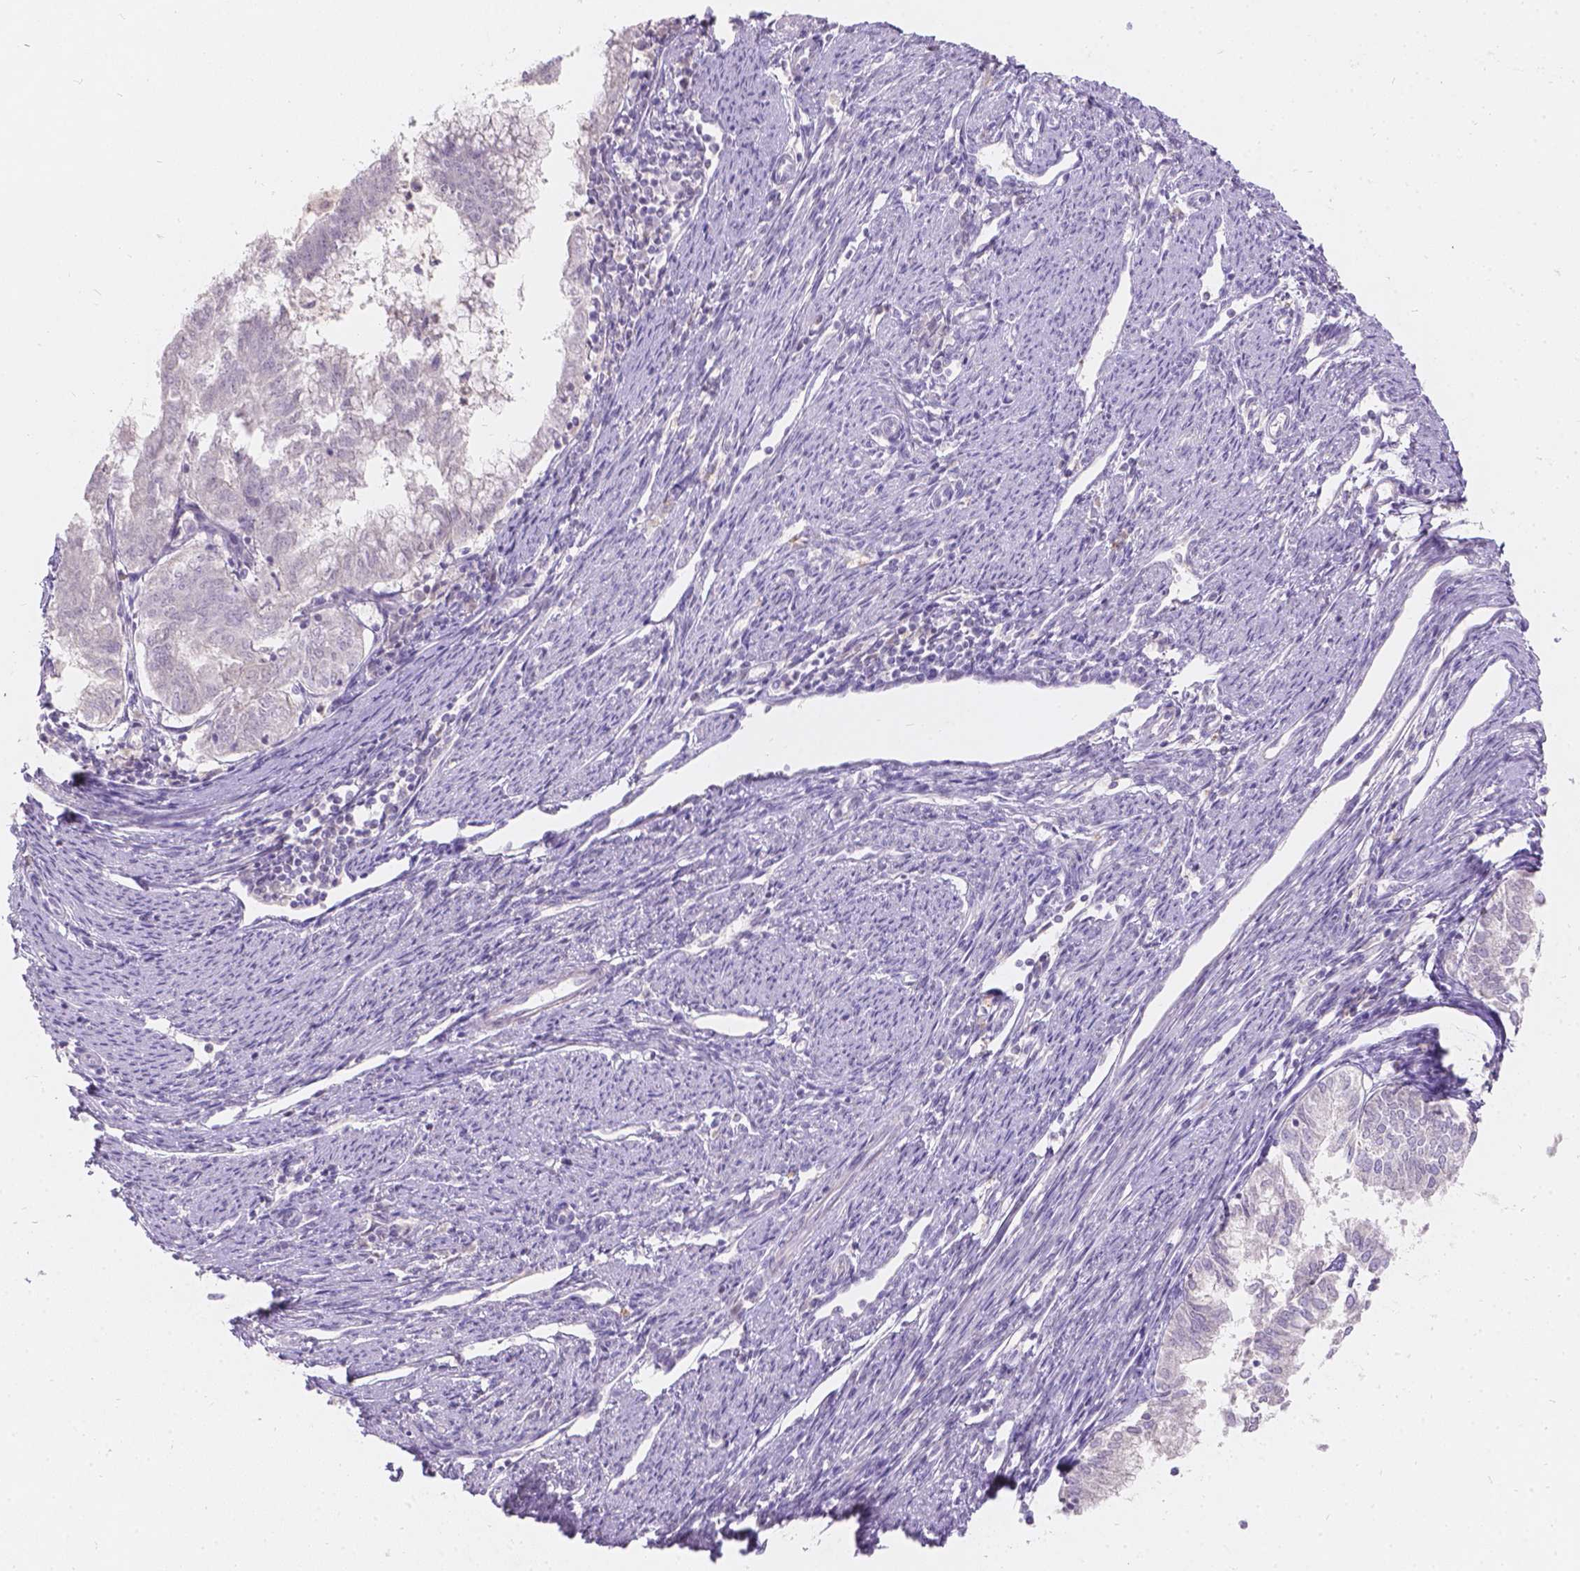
{"staining": {"intensity": "negative", "quantity": "none", "location": "none"}, "tissue": "endometrial cancer", "cell_type": "Tumor cells", "image_type": "cancer", "snomed": [{"axis": "morphology", "description": "Adenocarcinoma, NOS"}, {"axis": "topography", "description": "Endometrium"}], "caption": "Immunohistochemistry histopathology image of neoplastic tissue: endometrial cancer (adenocarcinoma) stained with DAB (3,3'-diaminobenzidine) exhibits no significant protein staining in tumor cells.", "gene": "DCAF4L1", "patient": {"sex": "female", "age": 79}}